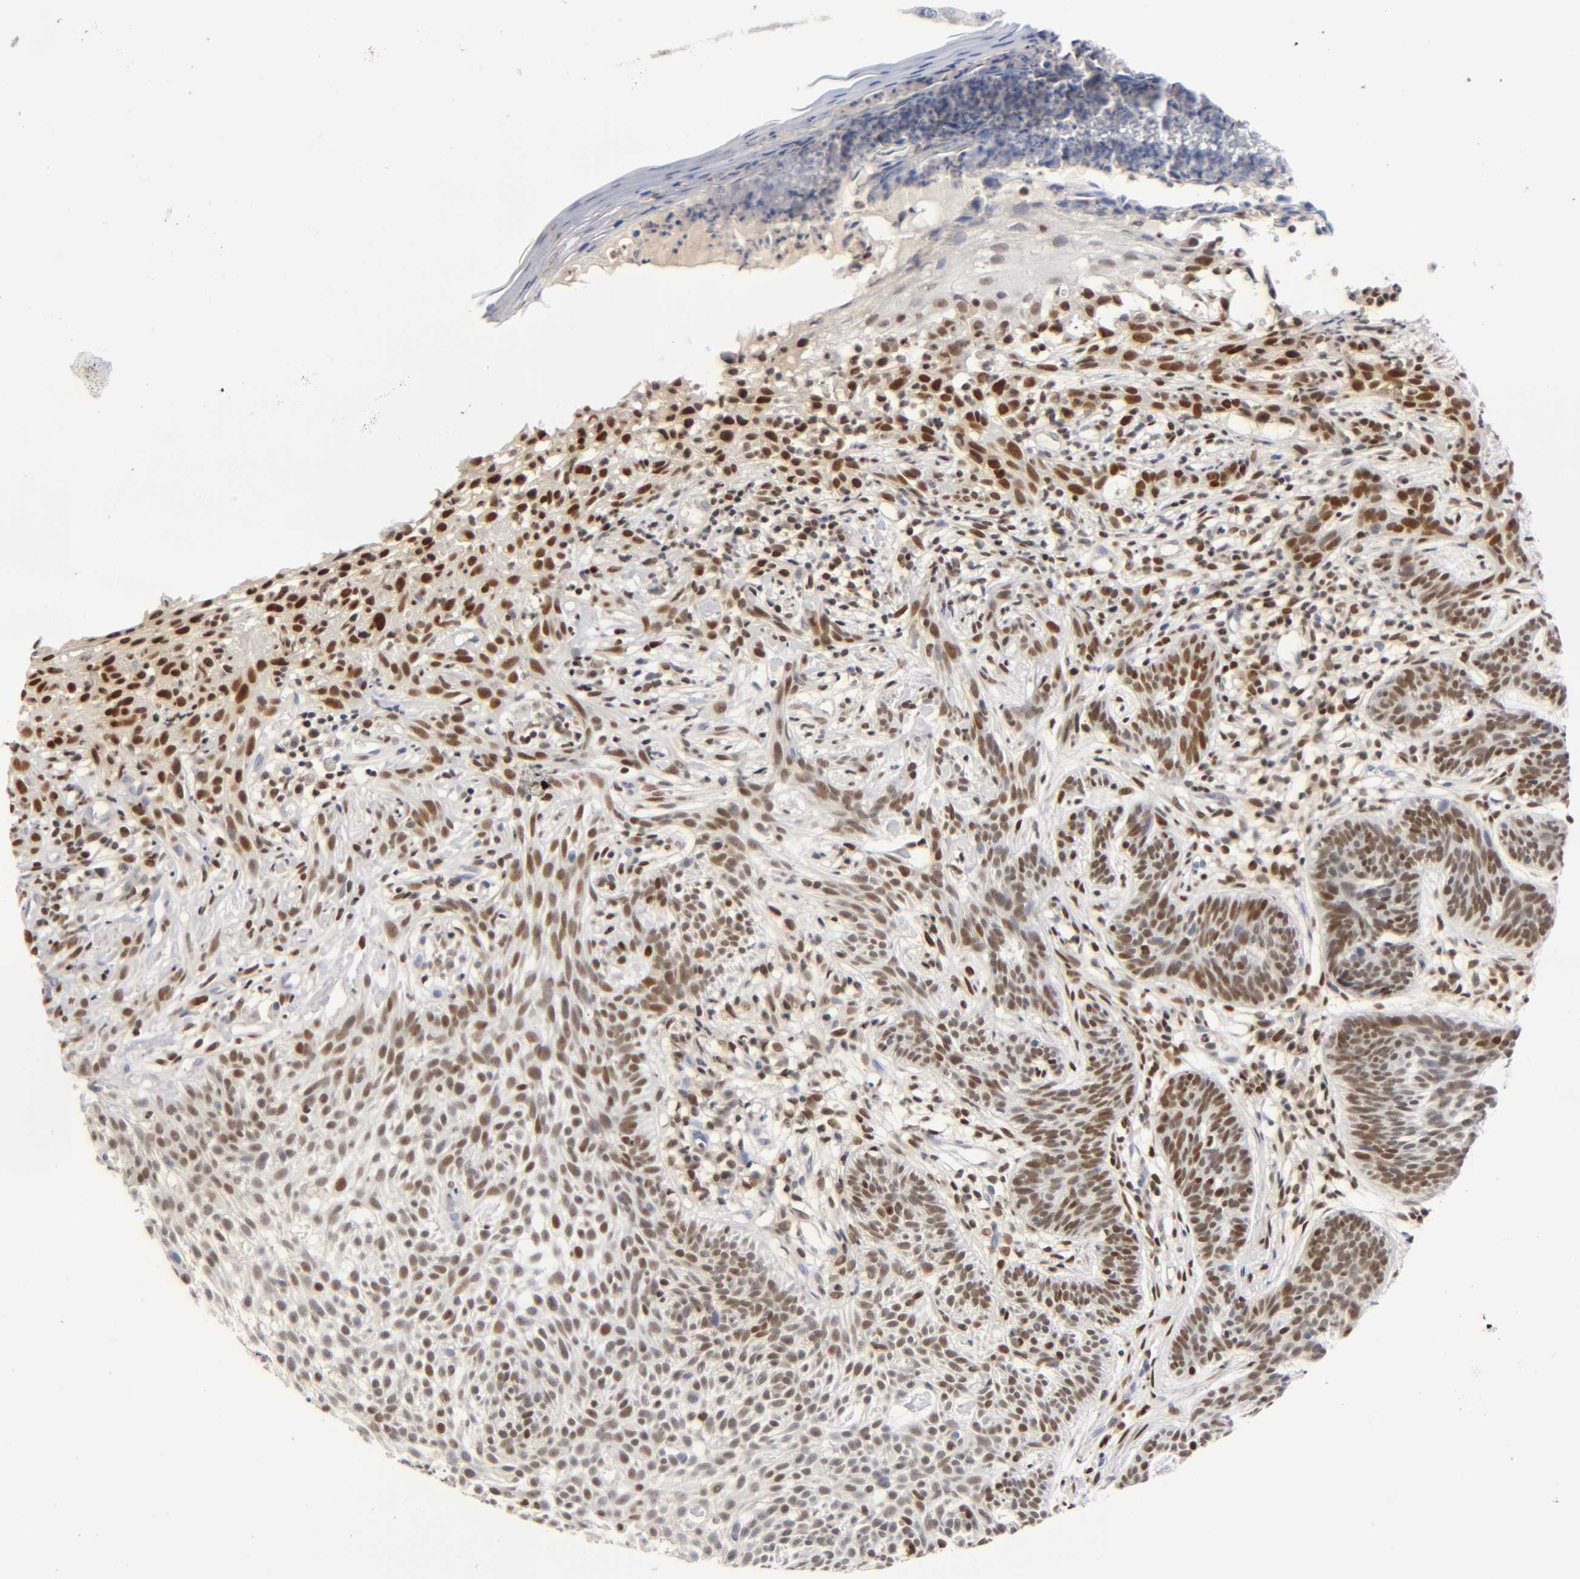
{"staining": {"intensity": "moderate", "quantity": ">75%", "location": "nuclear"}, "tissue": "skin cancer", "cell_type": "Tumor cells", "image_type": "cancer", "snomed": [{"axis": "morphology", "description": "Normal tissue, NOS"}, {"axis": "morphology", "description": "Basal cell carcinoma"}, {"axis": "topography", "description": "Skin"}], "caption": "Skin basal cell carcinoma stained for a protein reveals moderate nuclear positivity in tumor cells.", "gene": "RUNX1", "patient": {"sex": "female", "age": 69}}